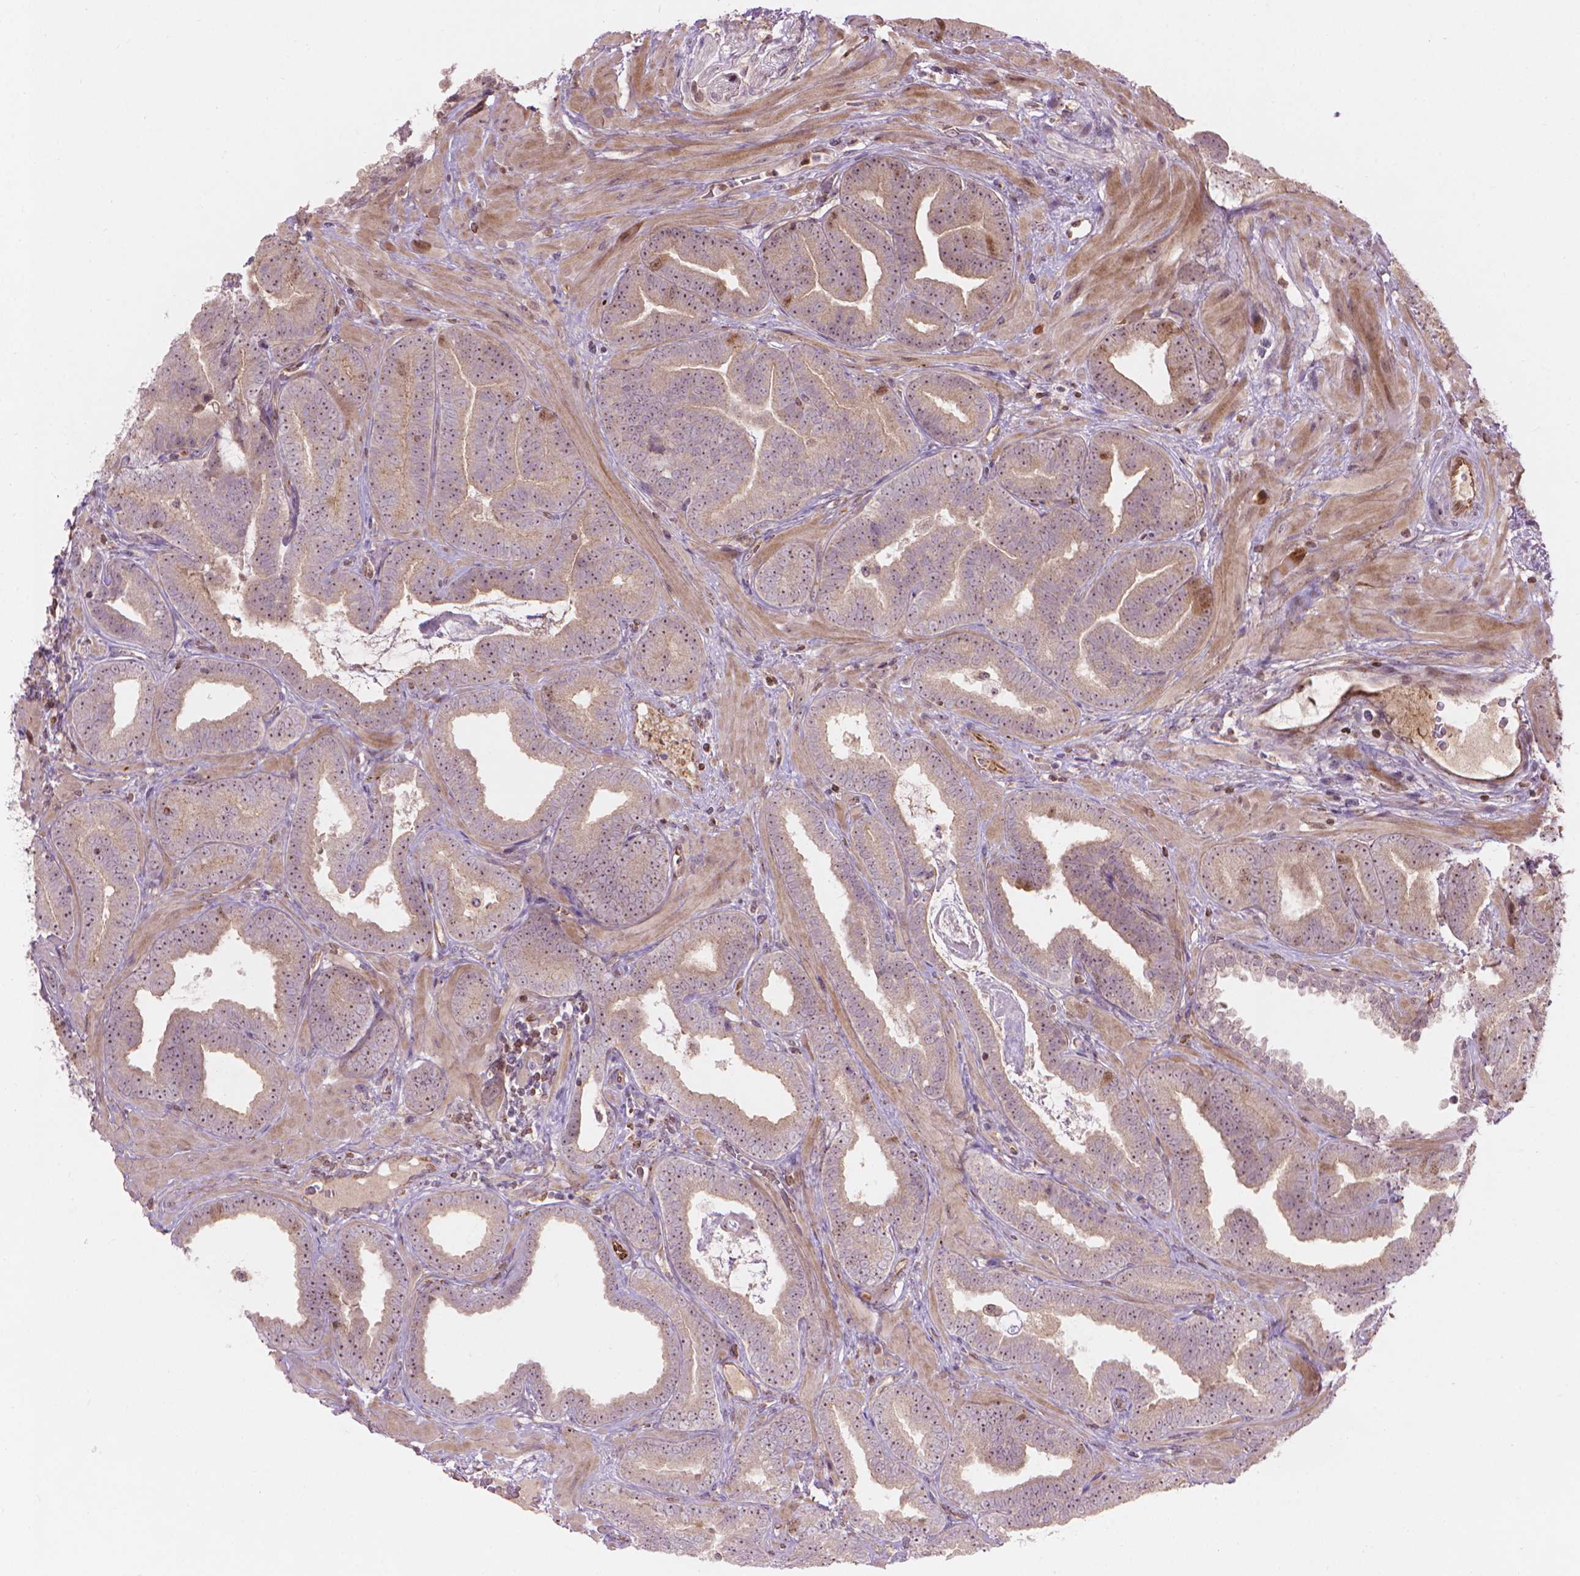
{"staining": {"intensity": "weak", "quantity": "25%-75%", "location": "nuclear"}, "tissue": "prostate cancer", "cell_type": "Tumor cells", "image_type": "cancer", "snomed": [{"axis": "morphology", "description": "Adenocarcinoma, Low grade"}, {"axis": "topography", "description": "Prostate"}], "caption": "The immunohistochemical stain shows weak nuclear positivity in tumor cells of adenocarcinoma (low-grade) (prostate) tissue. The staining was performed using DAB to visualize the protein expression in brown, while the nuclei were stained in blue with hematoxylin (Magnification: 20x).", "gene": "SMC2", "patient": {"sex": "male", "age": 63}}